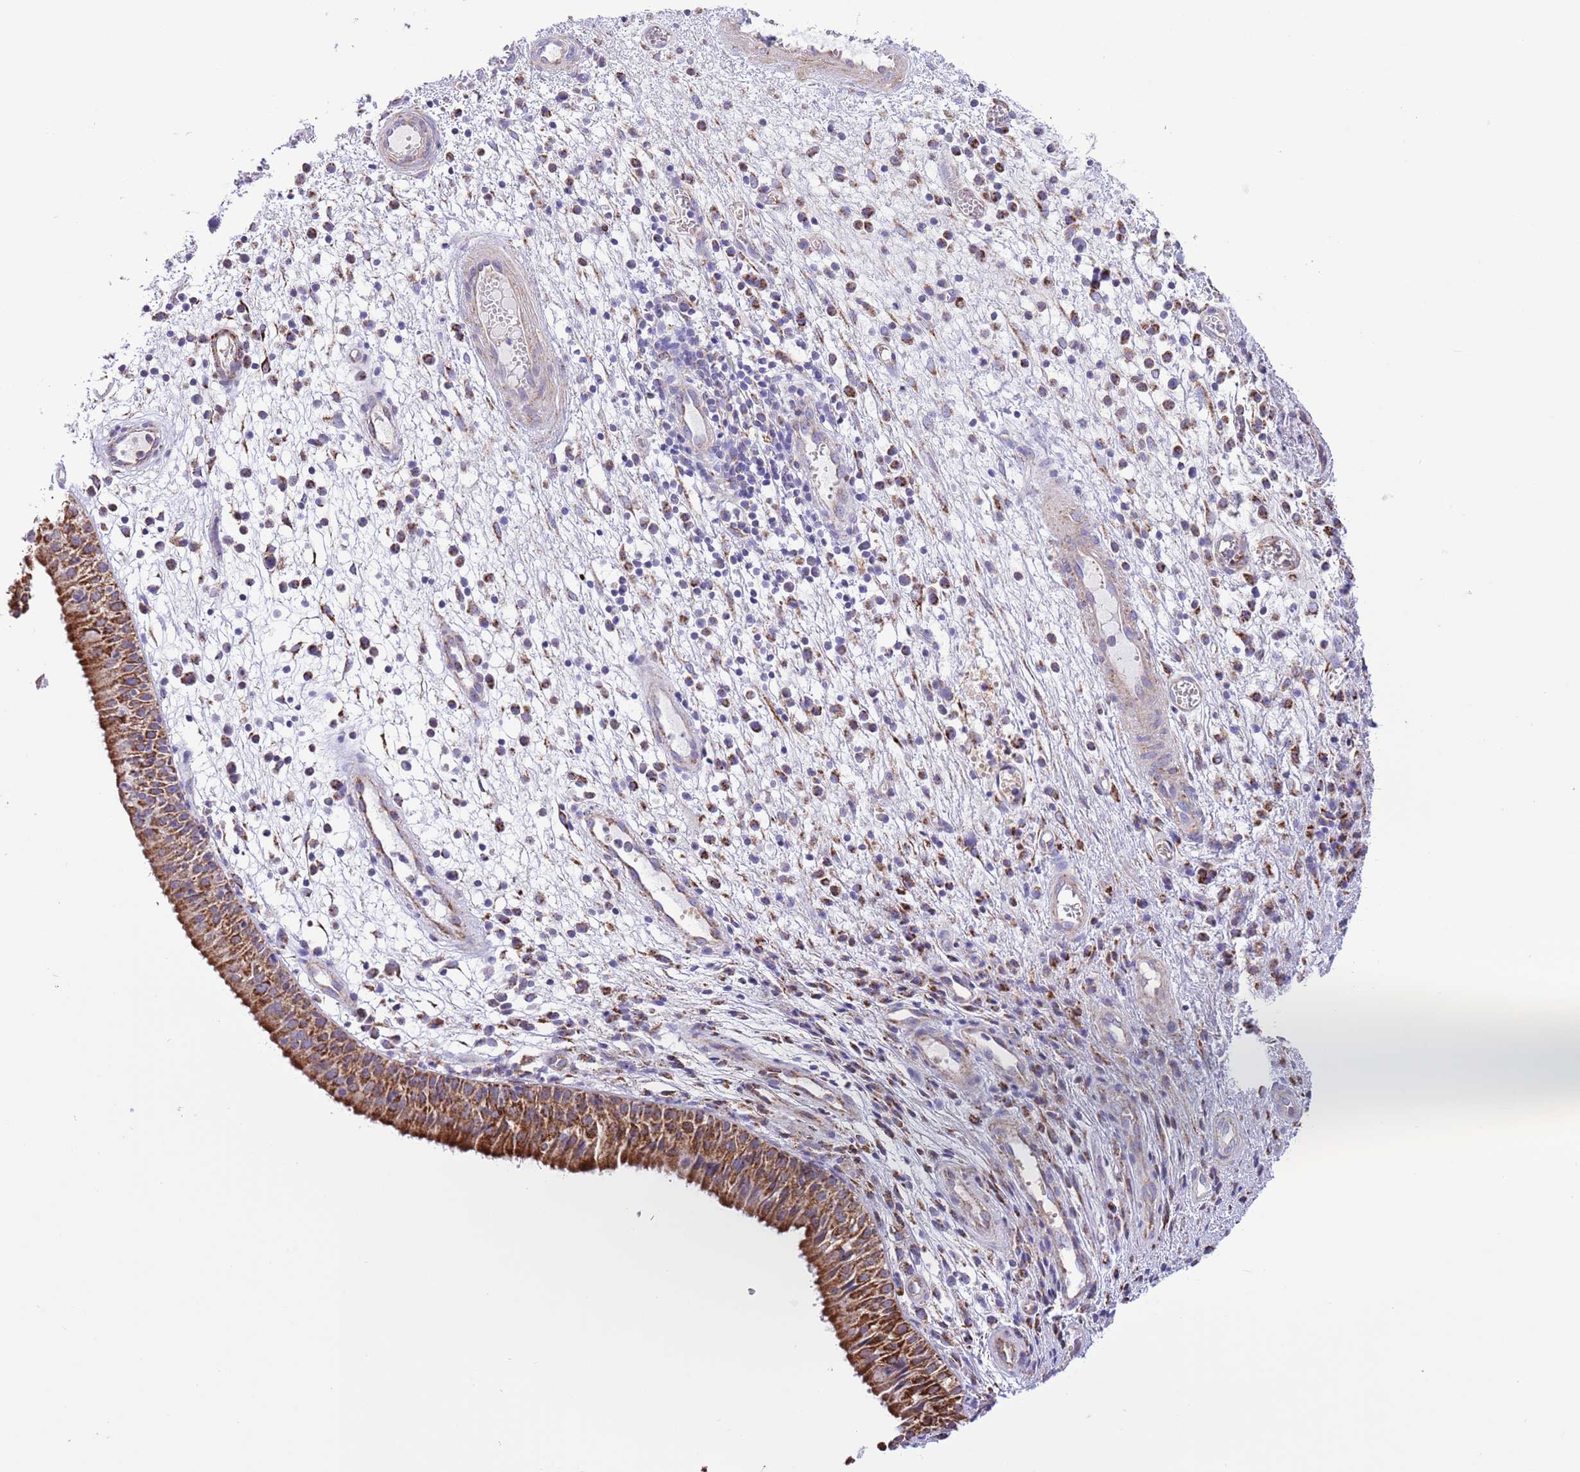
{"staining": {"intensity": "strong", "quantity": "25%-75%", "location": "cytoplasmic/membranous"}, "tissue": "nasopharynx", "cell_type": "Respiratory epithelial cells", "image_type": "normal", "snomed": [{"axis": "morphology", "description": "Normal tissue, NOS"}, {"axis": "topography", "description": "Nasopharynx"}], "caption": "A high-resolution micrograph shows immunohistochemistry (IHC) staining of benign nasopharynx, which demonstrates strong cytoplasmic/membranous staining in approximately 25%-75% of respiratory epithelial cells.", "gene": "SS18L2", "patient": {"sex": "female", "age": 63}}